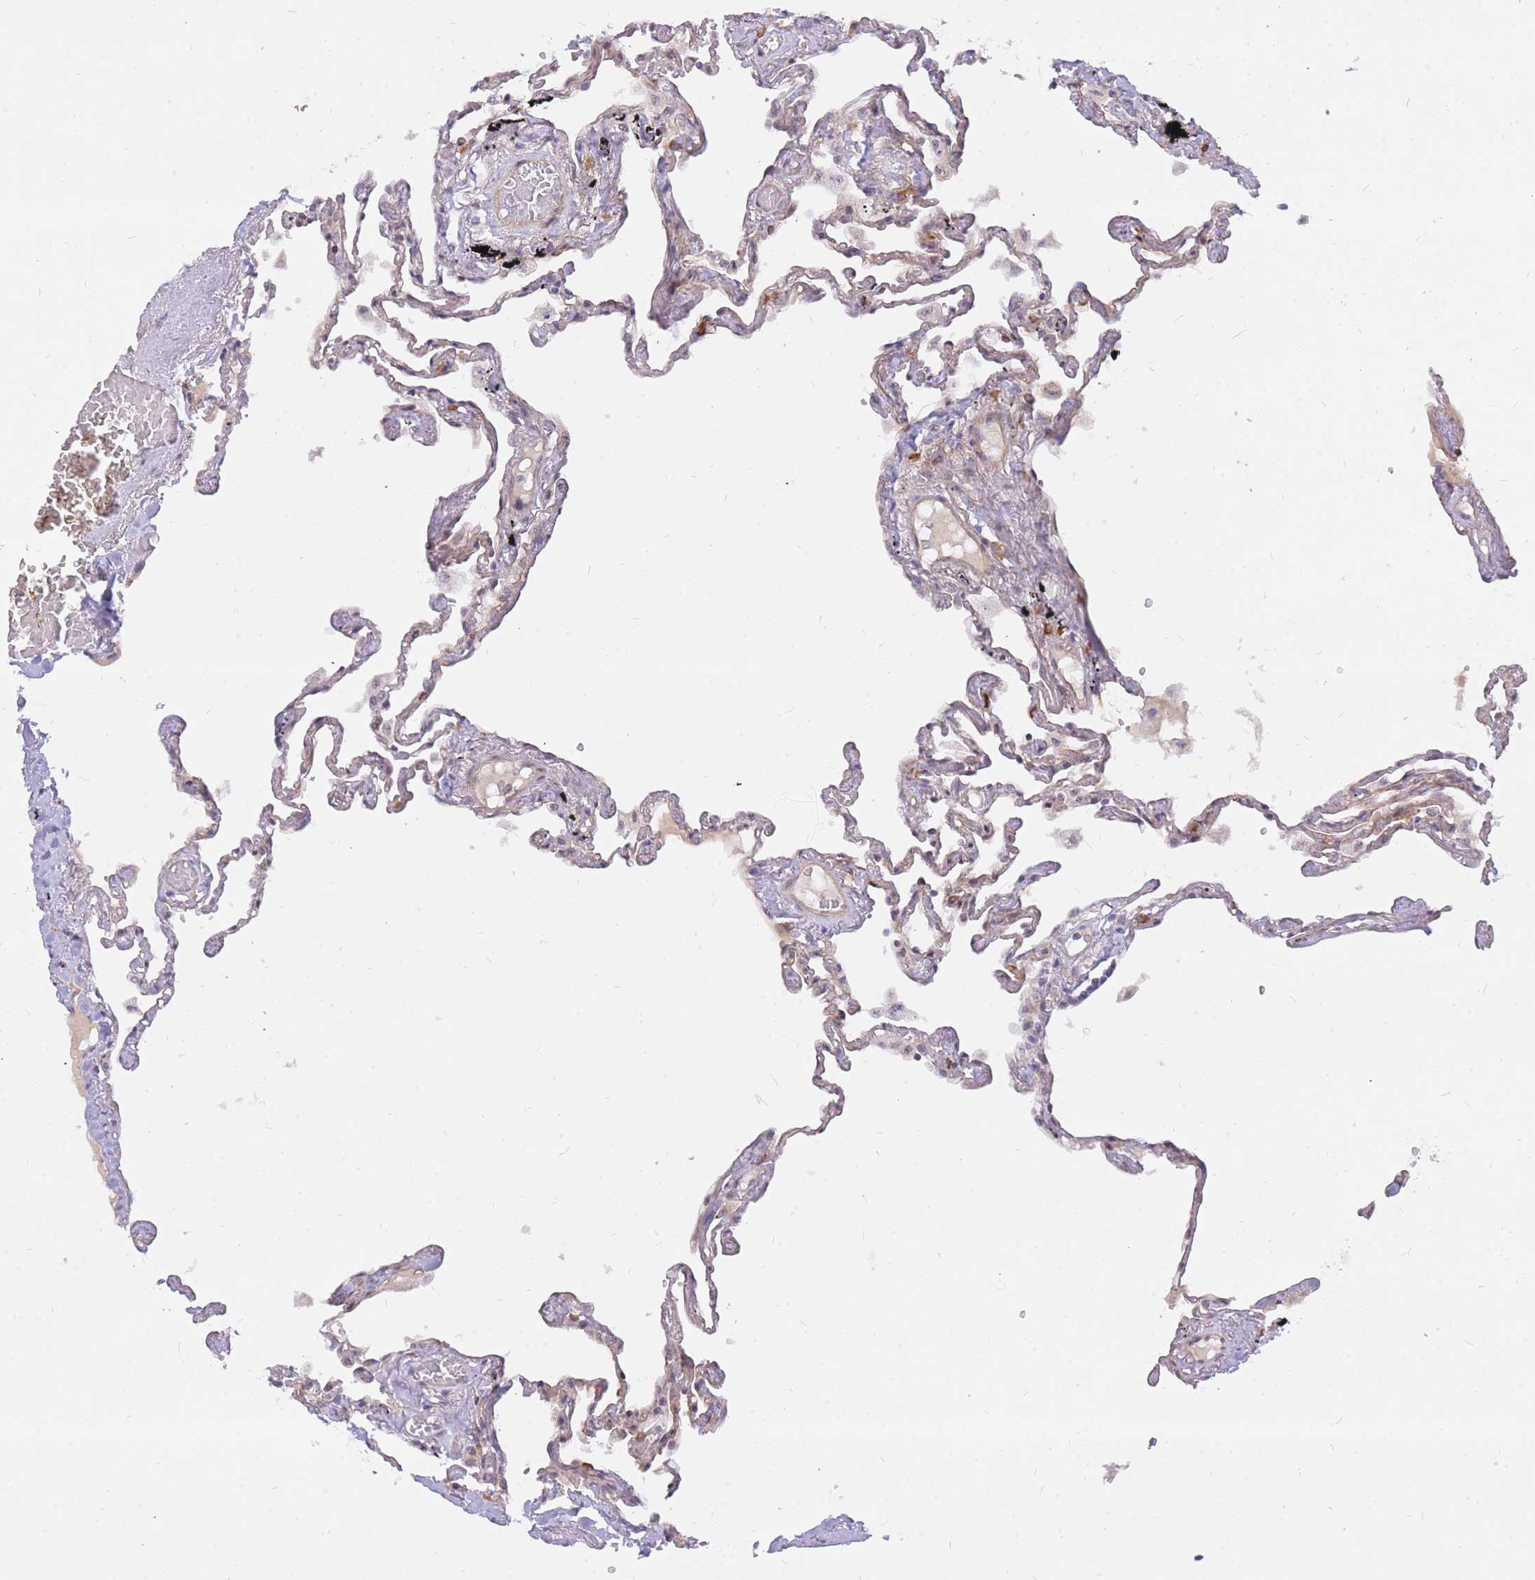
{"staining": {"intensity": "weak", "quantity": "25%-75%", "location": "cytoplasmic/membranous,nuclear"}, "tissue": "lung", "cell_type": "Alveolar cells", "image_type": "normal", "snomed": [{"axis": "morphology", "description": "Normal tissue, NOS"}, {"axis": "topography", "description": "Lung"}], "caption": "The photomicrograph shows immunohistochemical staining of normal lung. There is weak cytoplasmic/membranous,nuclear expression is seen in approximately 25%-75% of alveolar cells.", "gene": "TLE2", "patient": {"sex": "female", "age": 67}}